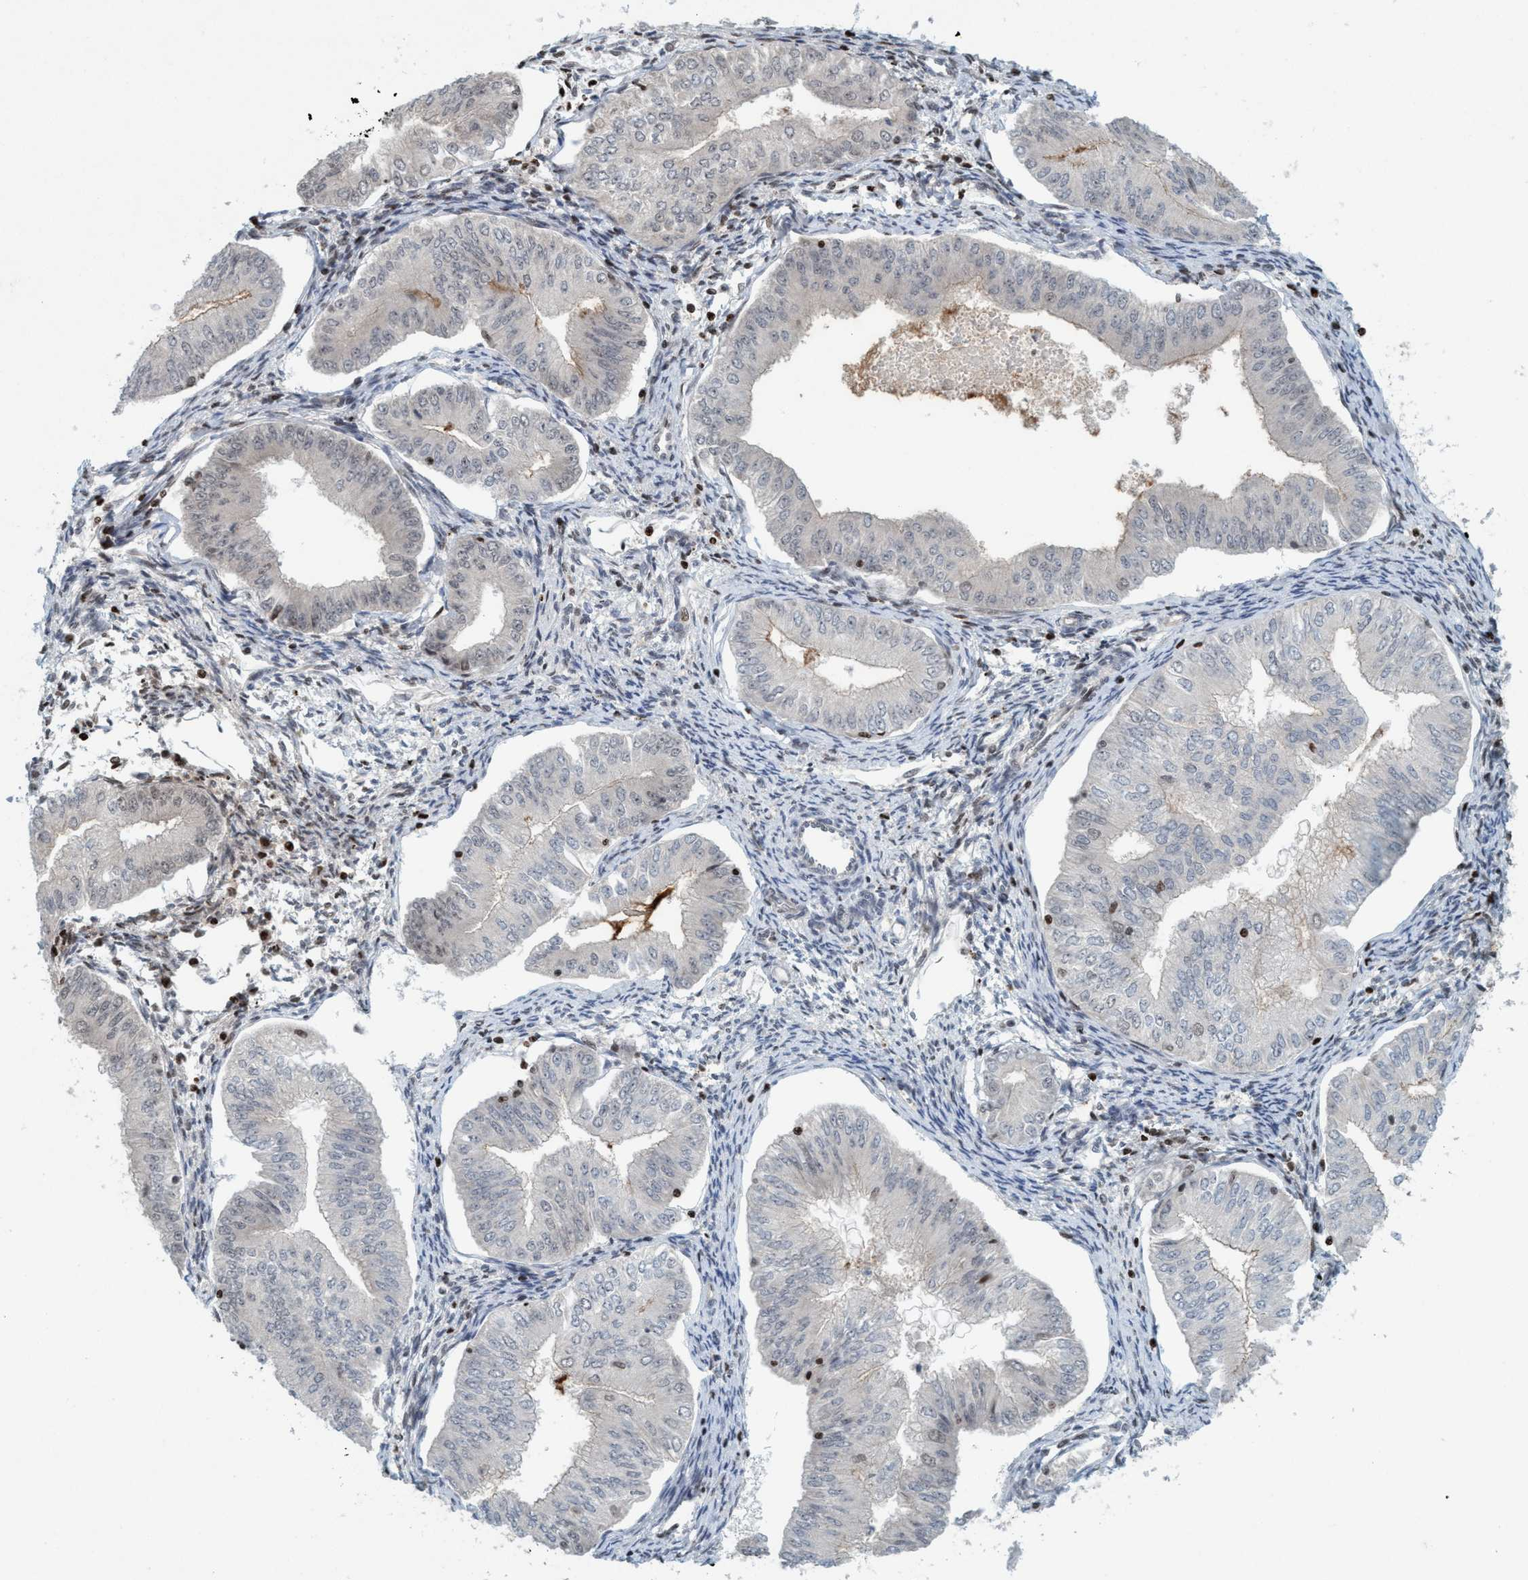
{"staining": {"intensity": "negative", "quantity": "none", "location": "none"}, "tissue": "endometrial cancer", "cell_type": "Tumor cells", "image_type": "cancer", "snomed": [{"axis": "morphology", "description": "Normal tissue, NOS"}, {"axis": "morphology", "description": "Adenocarcinoma, NOS"}, {"axis": "topography", "description": "Endometrium"}], "caption": "Photomicrograph shows no protein positivity in tumor cells of endometrial cancer tissue.", "gene": "SMCR8", "patient": {"sex": "female", "age": 53}}